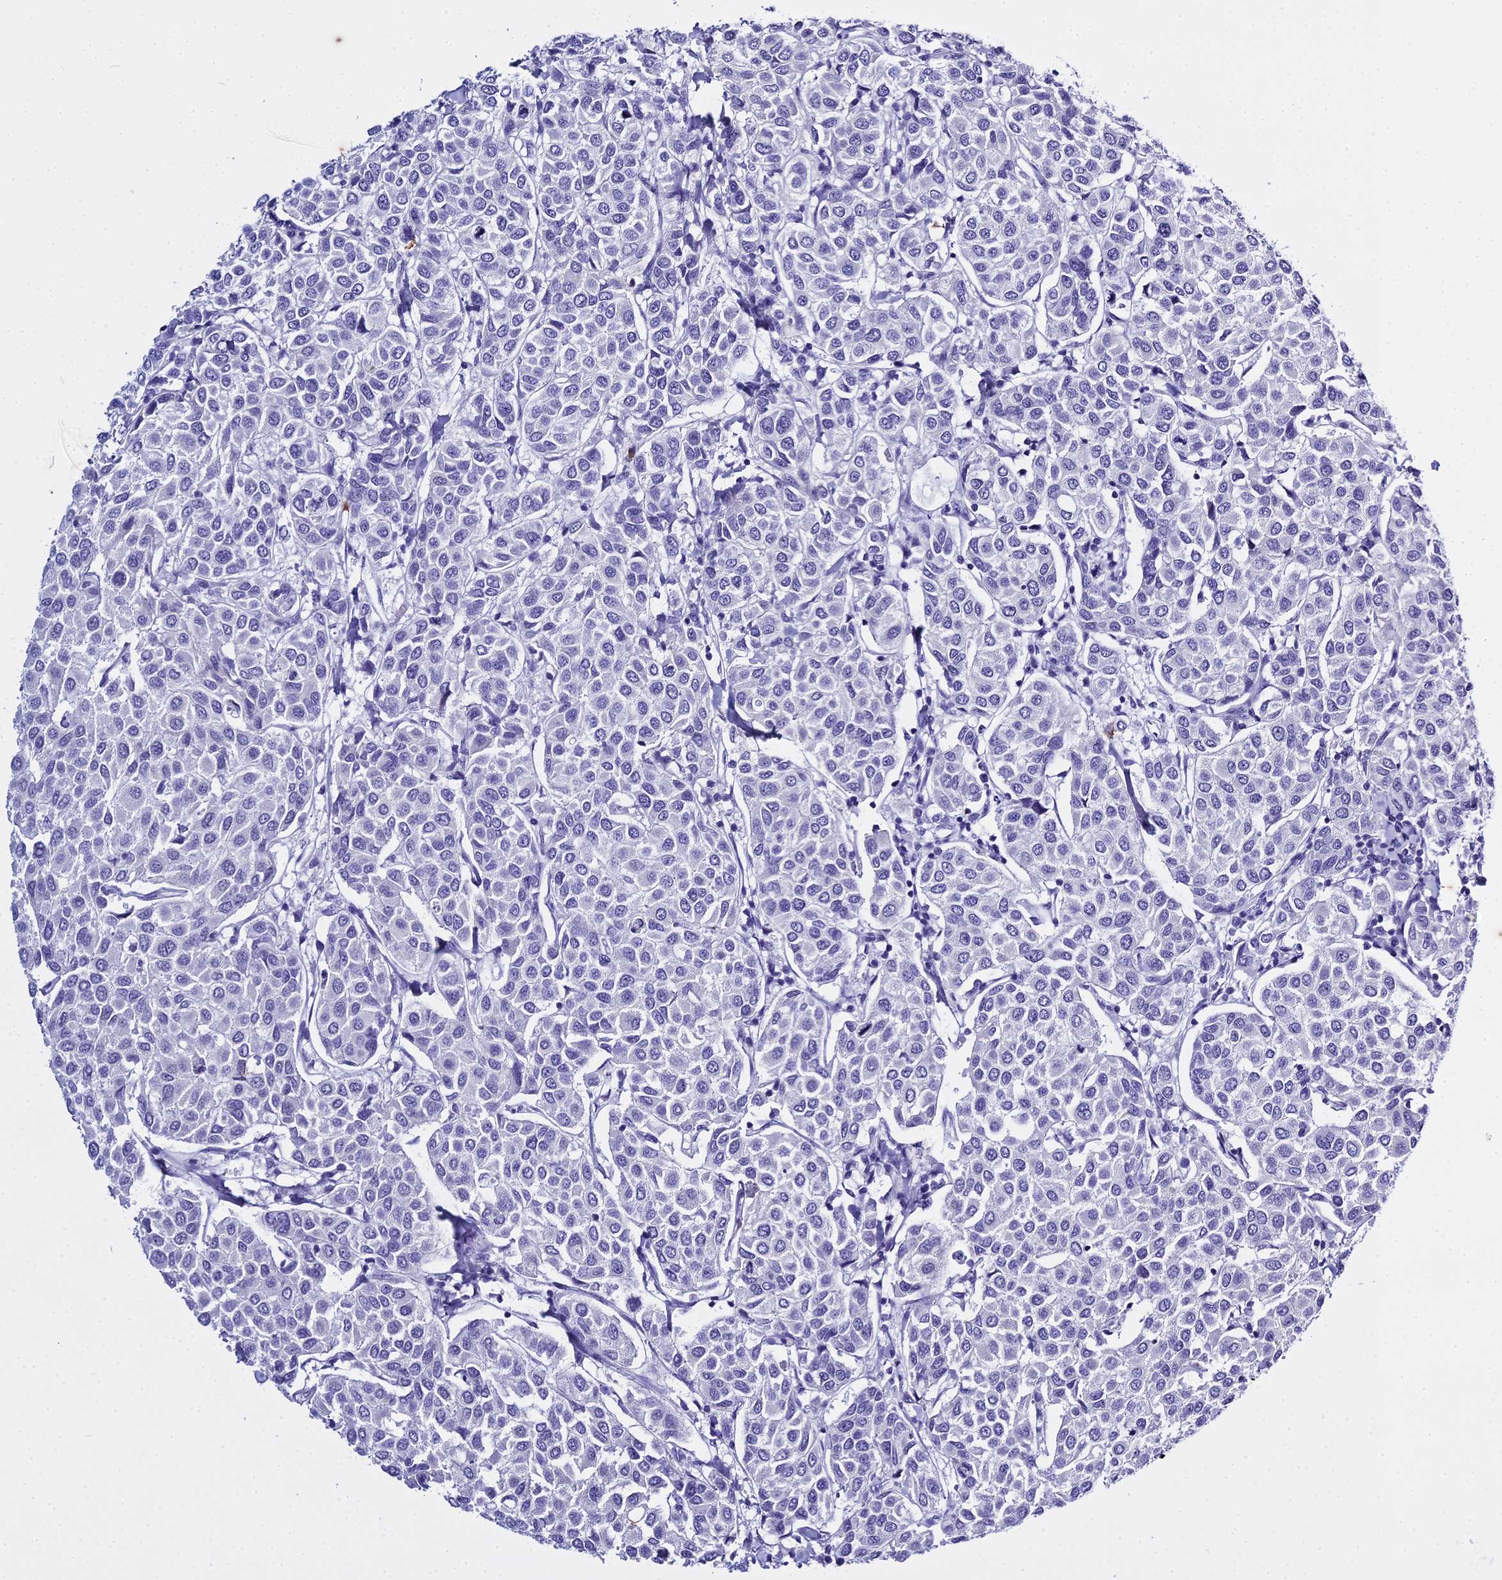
{"staining": {"intensity": "negative", "quantity": "none", "location": "none"}, "tissue": "breast cancer", "cell_type": "Tumor cells", "image_type": "cancer", "snomed": [{"axis": "morphology", "description": "Duct carcinoma"}, {"axis": "topography", "description": "Breast"}], "caption": "There is no significant staining in tumor cells of breast intraductal carcinoma.", "gene": "HMGB4", "patient": {"sex": "female", "age": 55}}